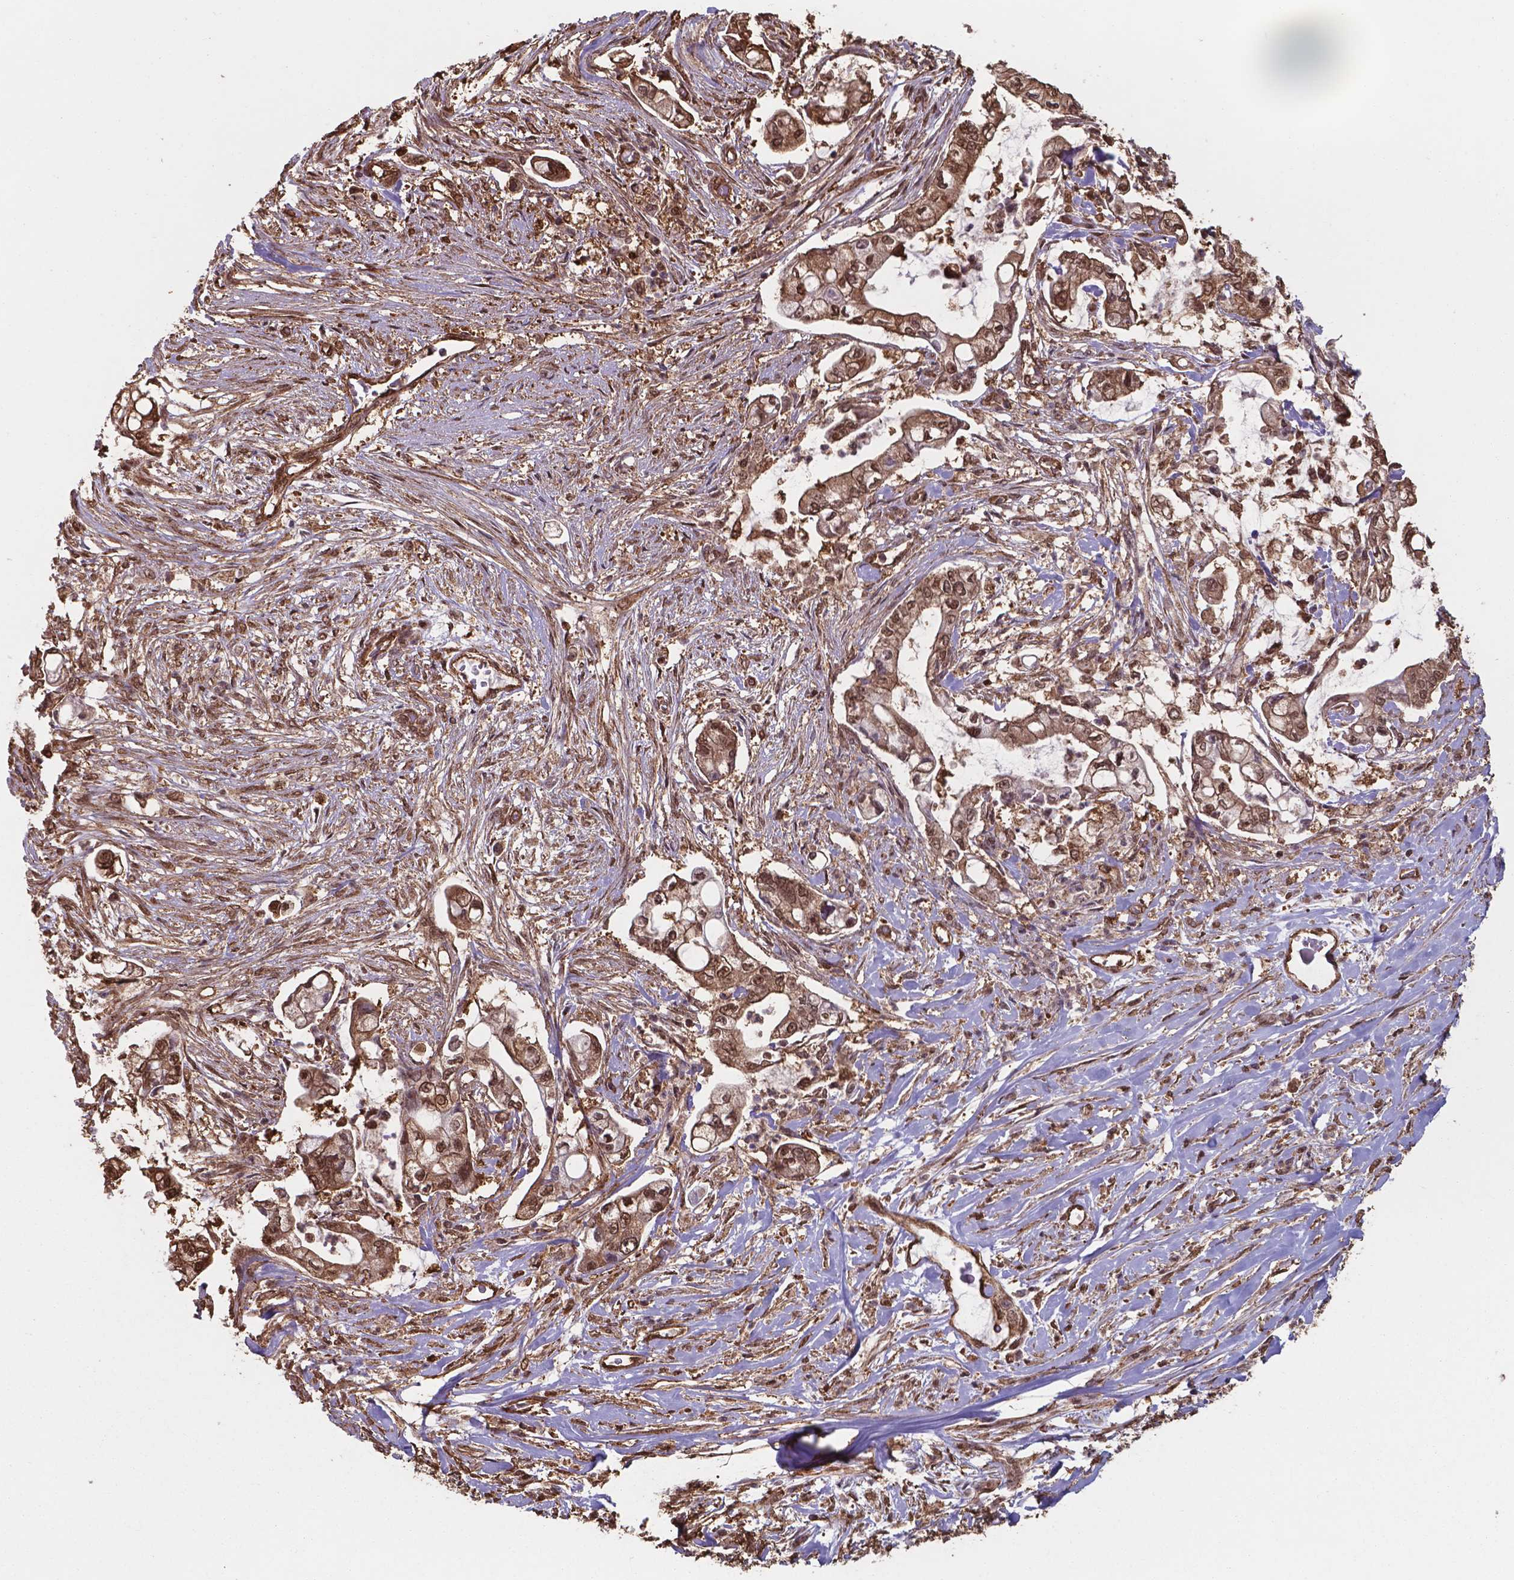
{"staining": {"intensity": "moderate", "quantity": ">75%", "location": "cytoplasmic/membranous,nuclear"}, "tissue": "pancreatic cancer", "cell_type": "Tumor cells", "image_type": "cancer", "snomed": [{"axis": "morphology", "description": "Adenocarcinoma, NOS"}, {"axis": "topography", "description": "Pancreas"}], "caption": "A photomicrograph of human pancreatic cancer (adenocarcinoma) stained for a protein demonstrates moderate cytoplasmic/membranous and nuclear brown staining in tumor cells.", "gene": "CHP2", "patient": {"sex": "female", "age": 69}}